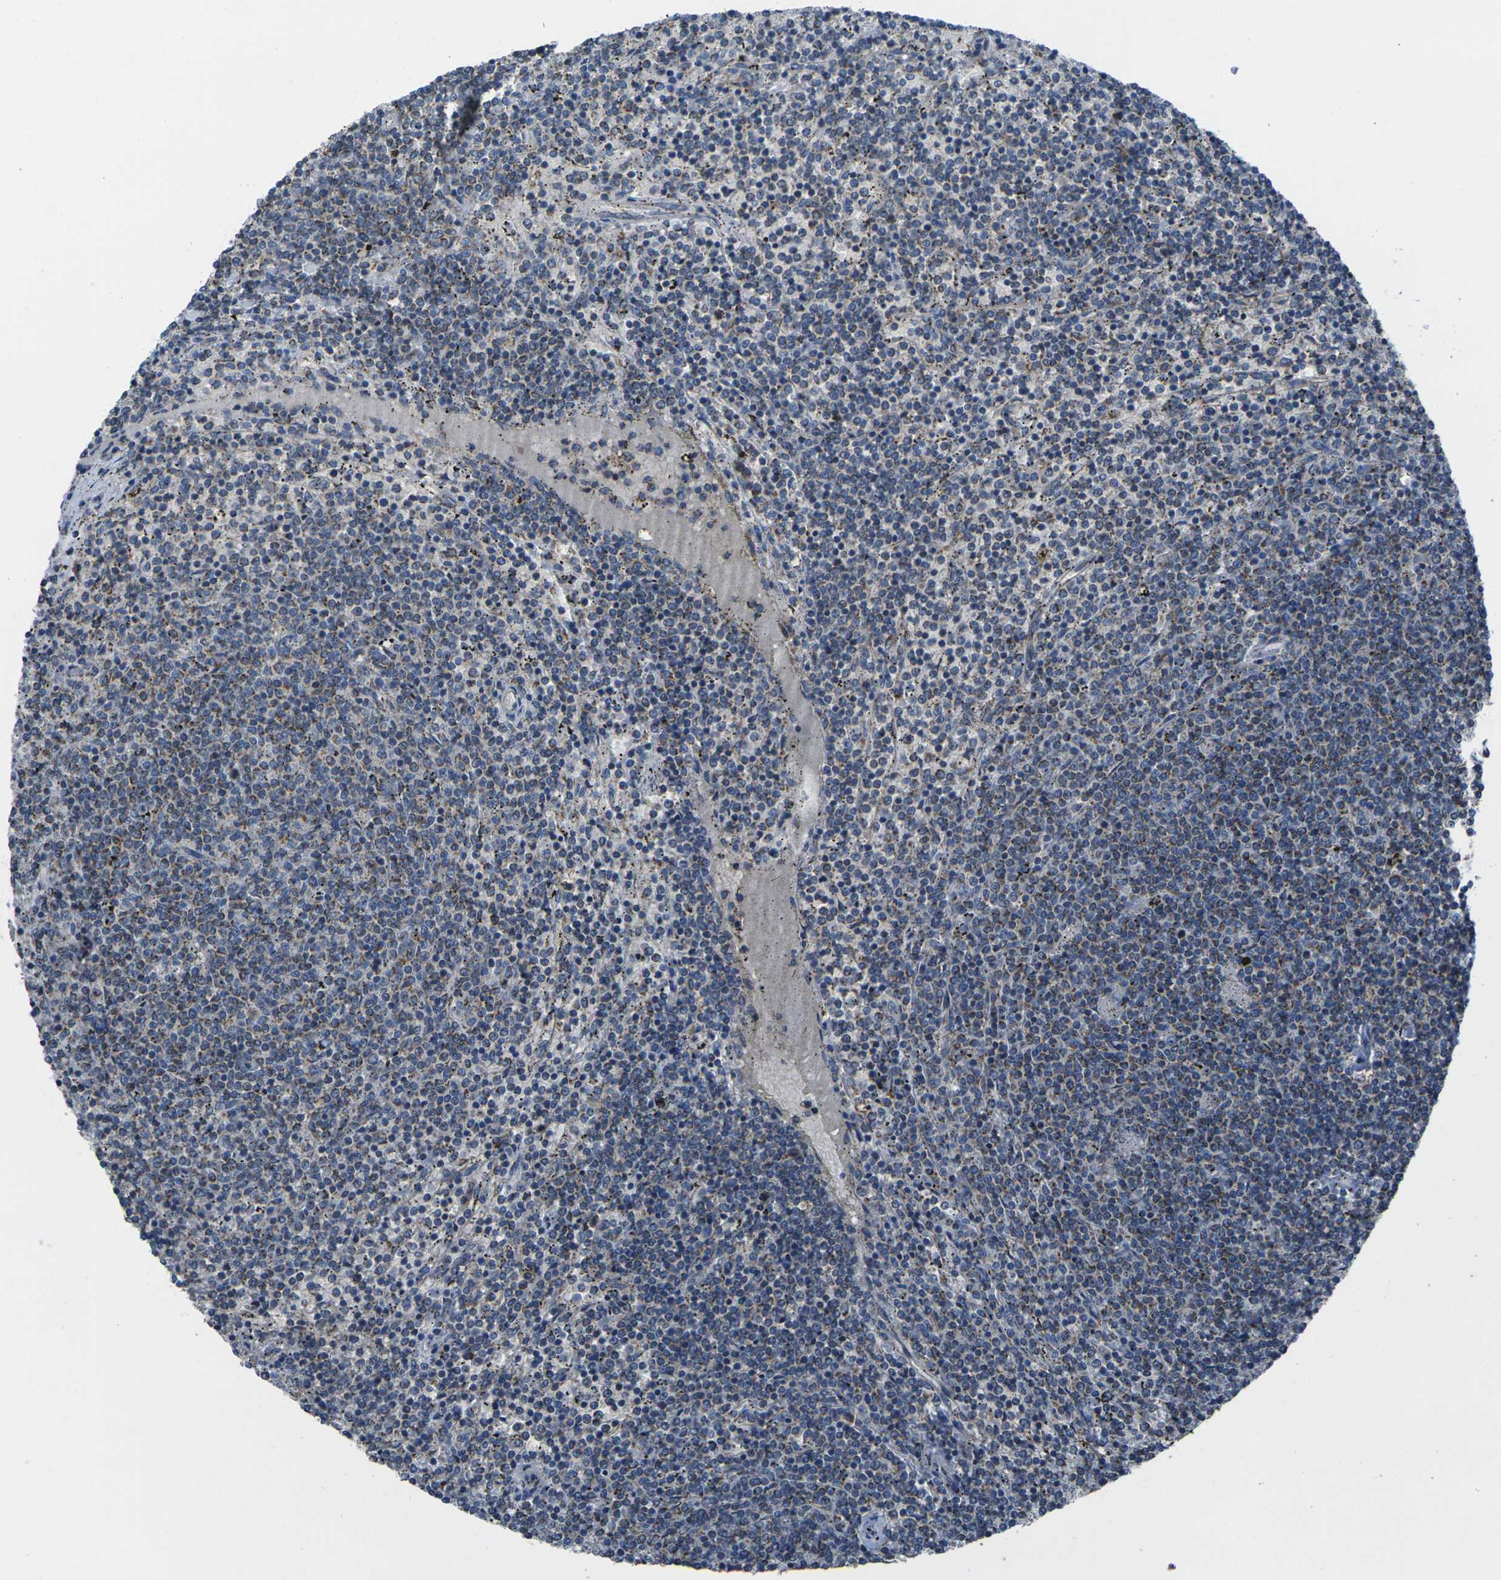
{"staining": {"intensity": "weak", "quantity": "<25%", "location": "cytoplasmic/membranous"}, "tissue": "lymphoma", "cell_type": "Tumor cells", "image_type": "cancer", "snomed": [{"axis": "morphology", "description": "Malignant lymphoma, non-Hodgkin's type, Low grade"}, {"axis": "topography", "description": "Spleen"}], "caption": "A photomicrograph of malignant lymphoma, non-Hodgkin's type (low-grade) stained for a protein reveals no brown staining in tumor cells.", "gene": "TMEM120B", "patient": {"sex": "female", "age": 50}}